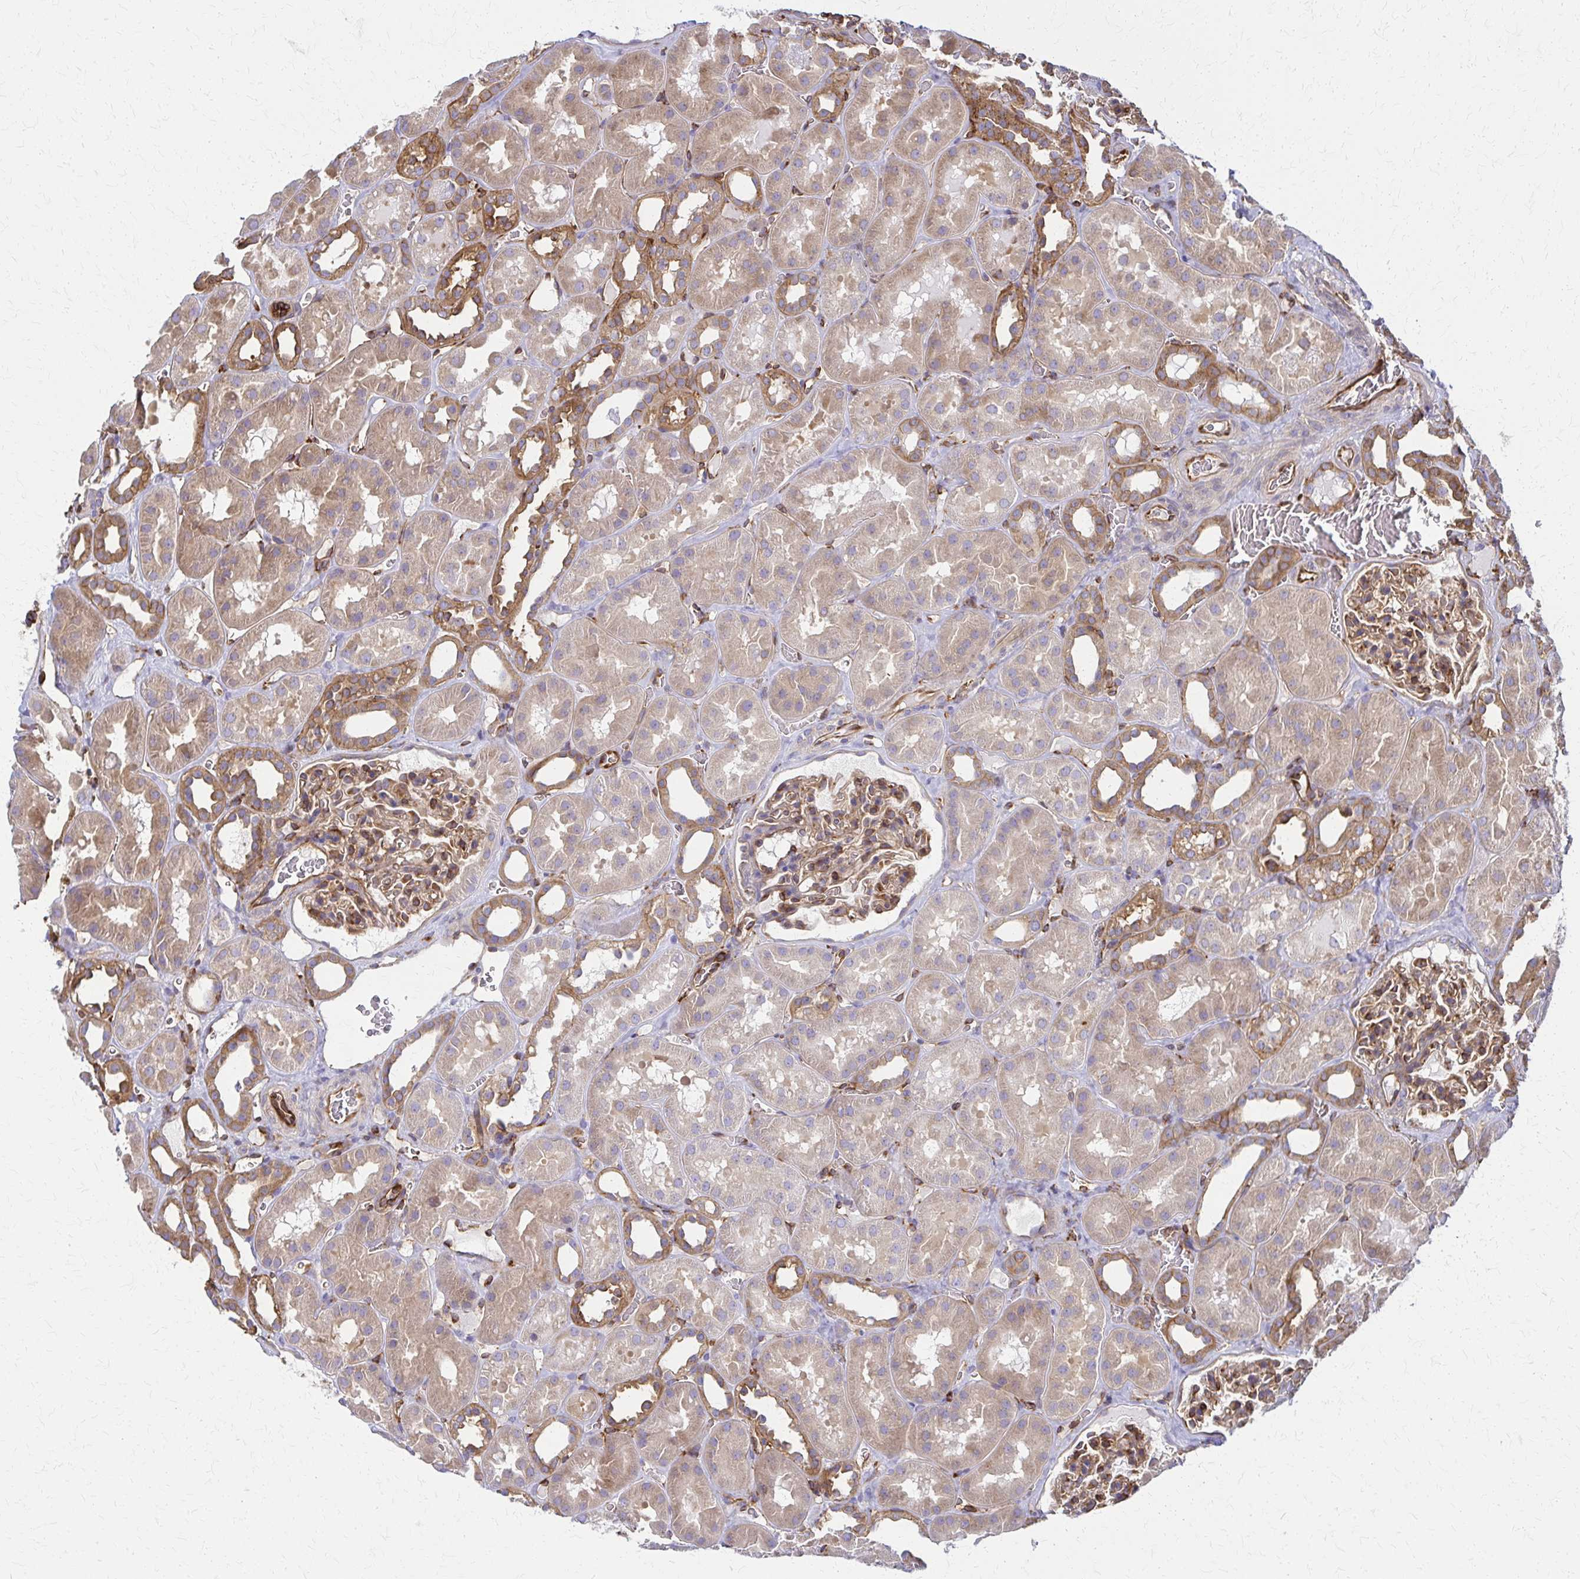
{"staining": {"intensity": "moderate", "quantity": ">75%", "location": "cytoplasmic/membranous"}, "tissue": "kidney", "cell_type": "Cells in glomeruli", "image_type": "normal", "snomed": [{"axis": "morphology", "description": "Normal tissue, NOS"}, {"axis": "topography", "description": "Kidney"}], "caption": "Immunohistochemical staining of unremarkable human kidney displays >75% levels of moderate cytoplasmic/membranous protein positivity in approximately >75% of cells in glomeruli. The protein is shown in brown color, while the nuclei are stained blue.", "gene": "WASF2", "patient": {"sex": "female", "age": 41}}